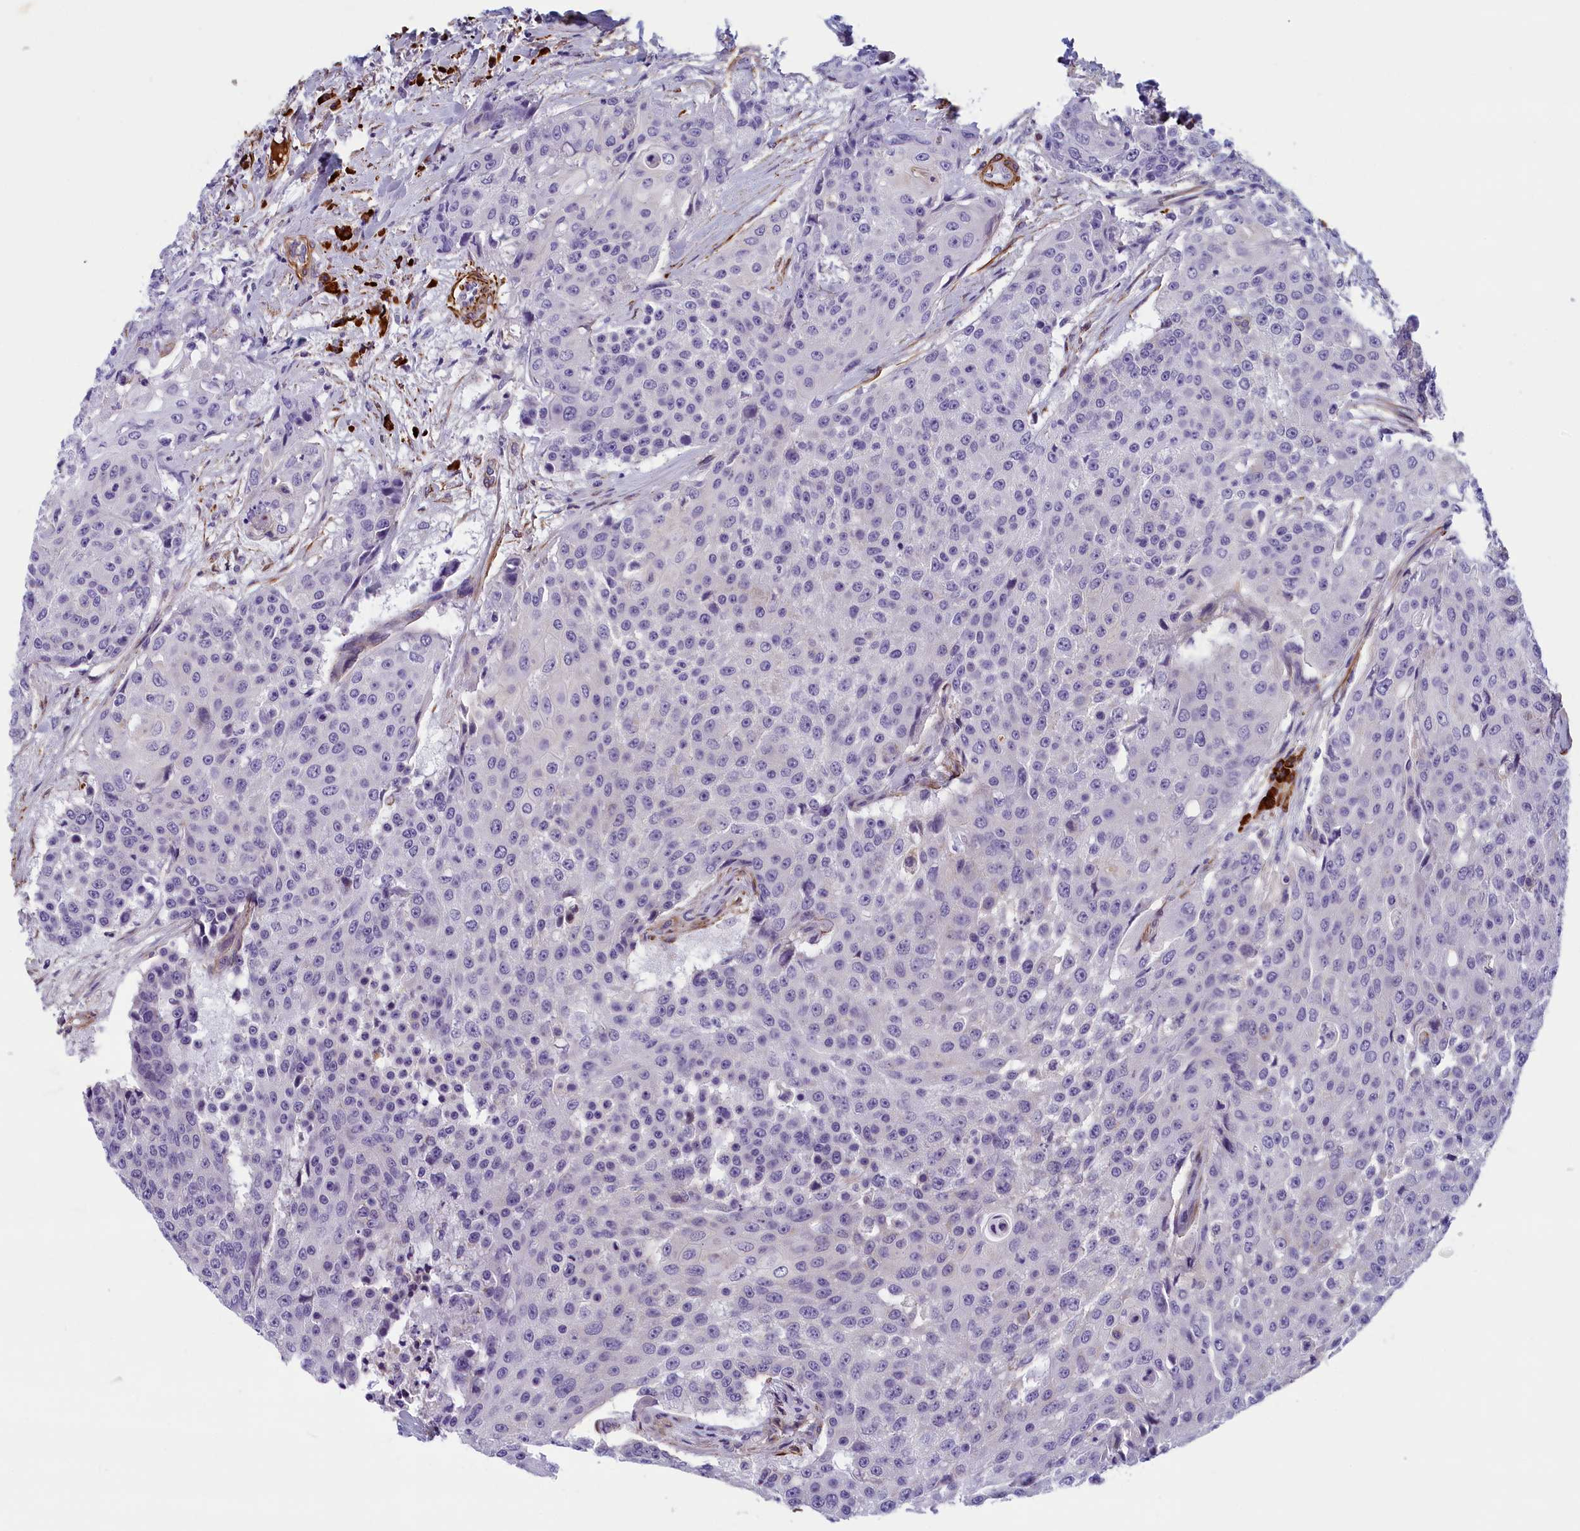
{"staining": {"intensity": "negative", "quantity": "none", "location": "none"}, "tissue": "urothelial cancer", "cell_type": "Tumor cells", "image_type": "cancer", "snomed": [{"axis": "morphology", "description": "Urothelial carcinoma, High grade"}, {"axis": "topography", "description": "Urinary bladder"}], "caption": "The image reveals no significant staining in tumor cells of urothelial cancer.", "gene": "BCL2L13", "patient": {"sex": "female", "age": 63}}